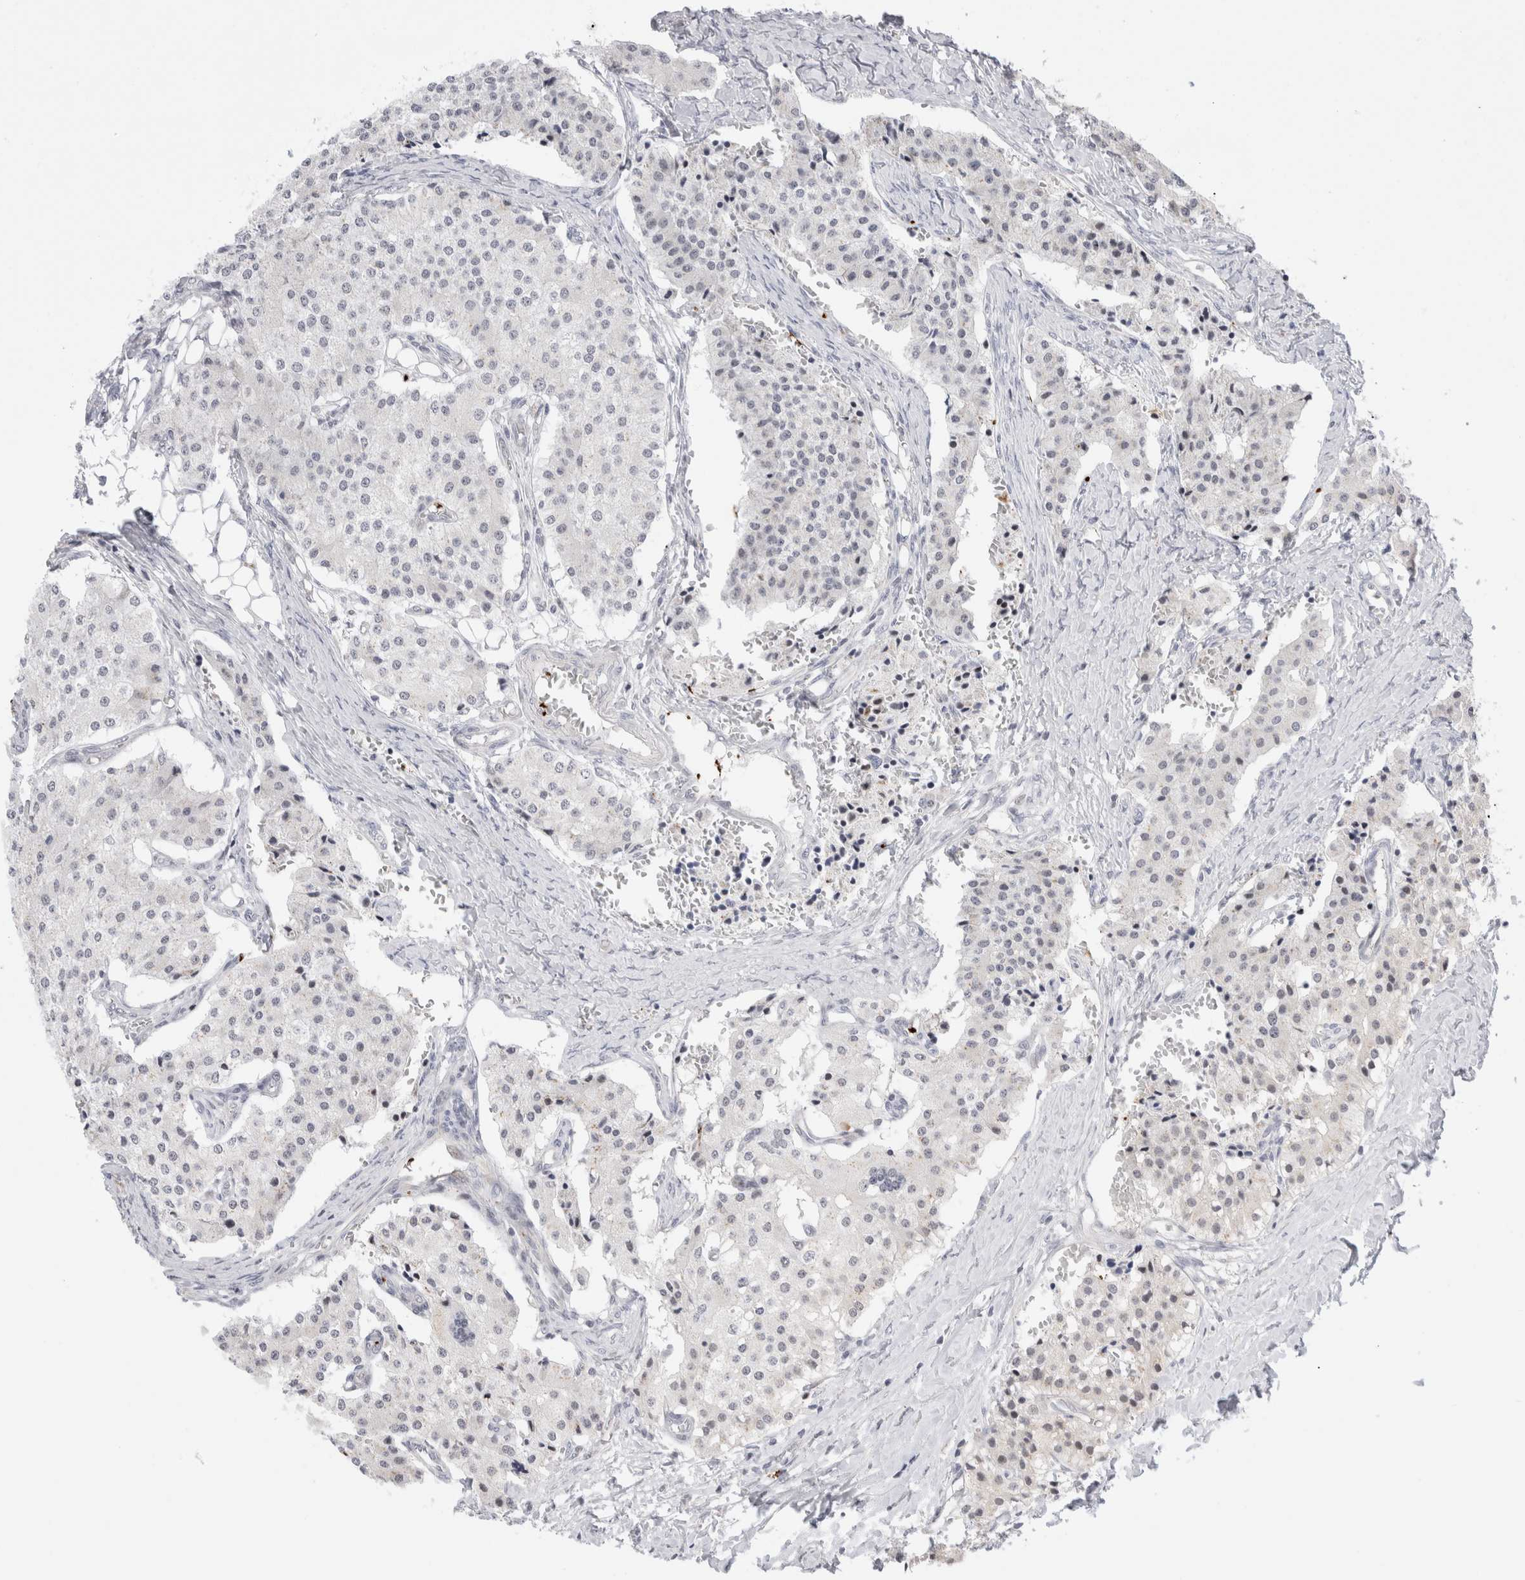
{"staining": {"intensity": "negative", "quantity": "none", "location": "none"}, "tissue": "carcinoid", "cell_type": "Tumor cells", "image_type": "cancer", "snomed": [{"axis": "morphology", "description": "Carcinoid, malignant, NOS"}, {"axis": "topography", "description": "Colon"}], "caption": "Carcinoid stained for a protein using IHC displays no positivity tumor cells.", "gene": "VPS28", "patient": {"sex": "female", "age": 52}}